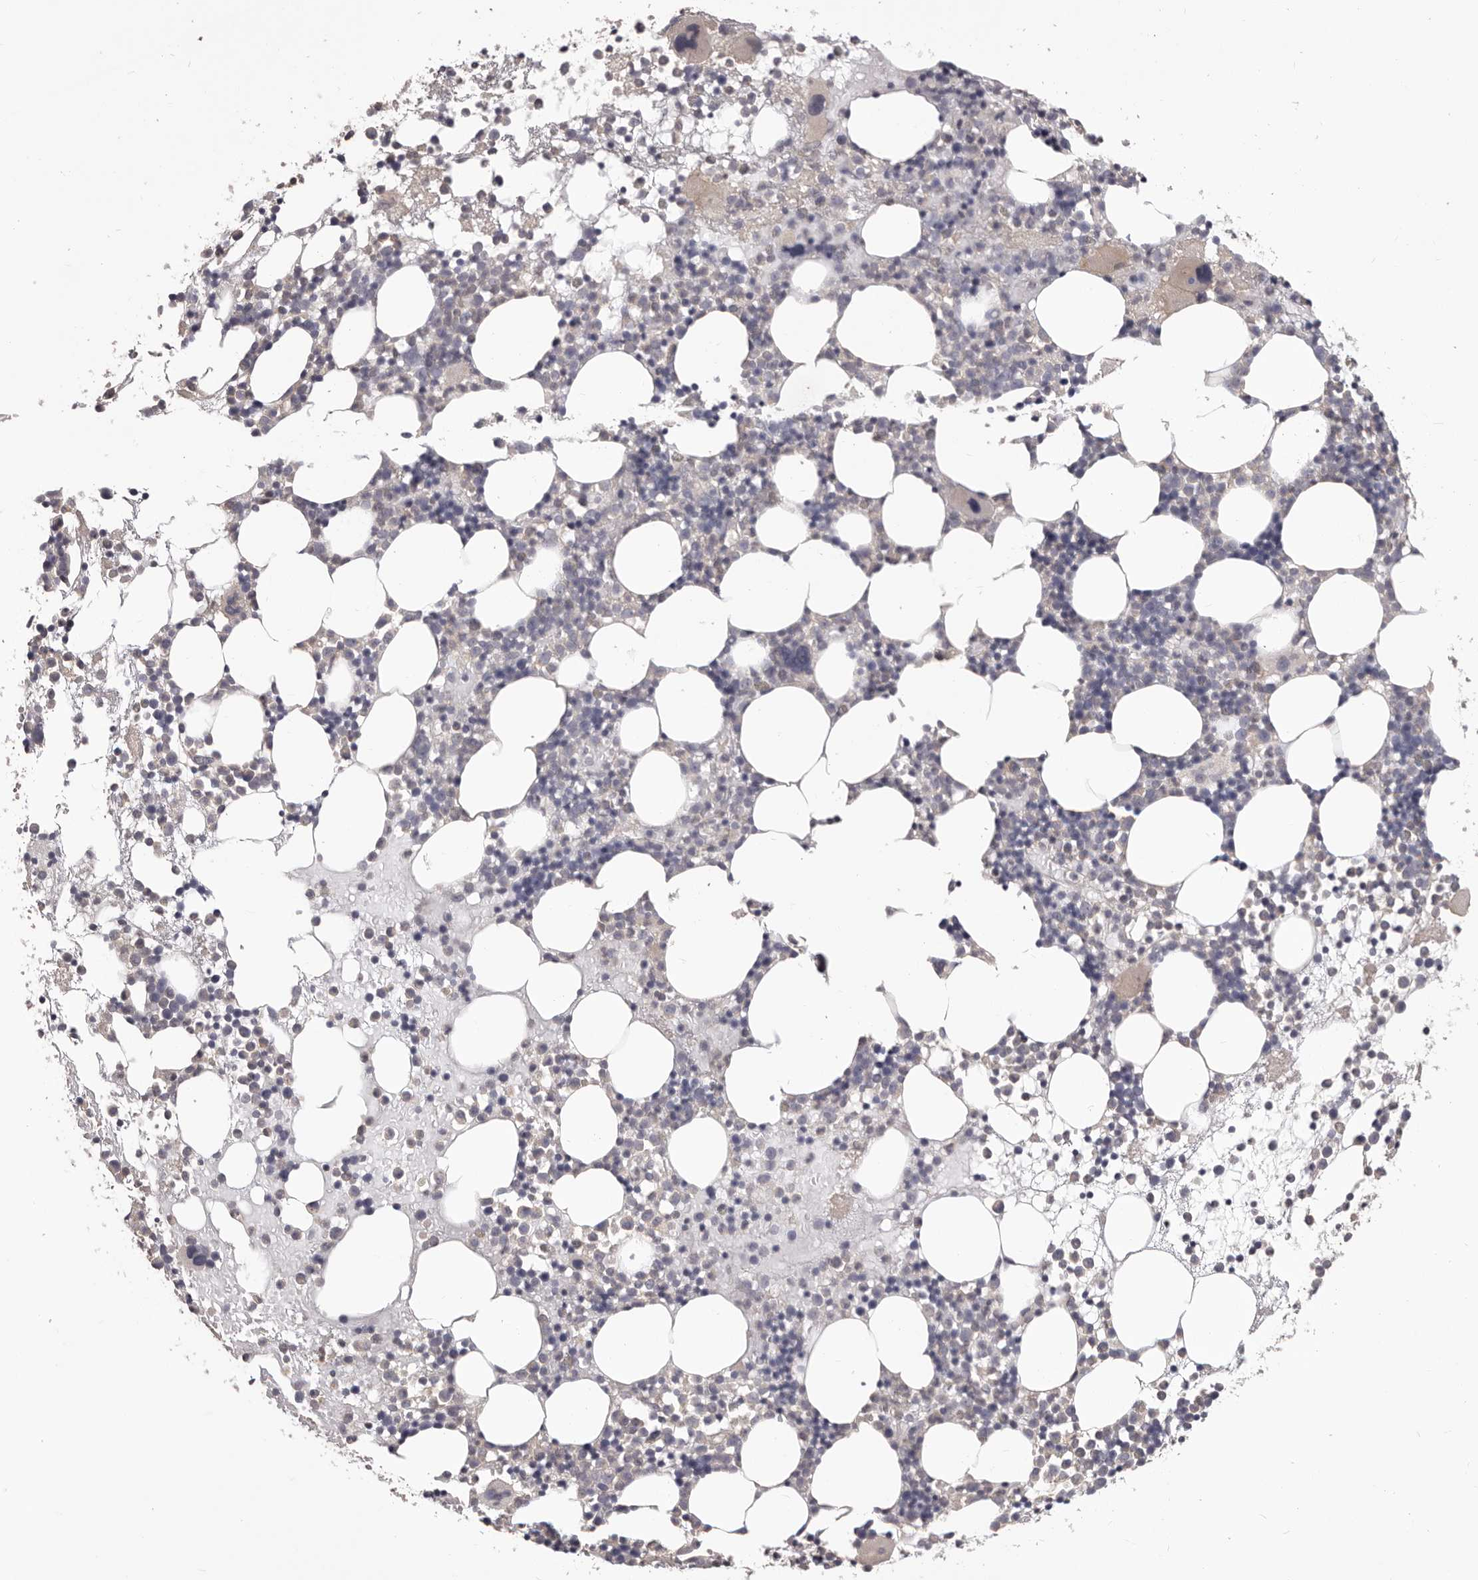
{"staining": {"intensity": "negative", "quantity": "none", "location": "none"}, "tissue": "bone marrow", "cell_type": "Hematopoietic cells", "image_type": "normal", "snomed": [{"axis": "morphology", "description": "Normal tissue, NOS"}, {"axis": "topography", "description": "Bone marrow"}], "caption": "High power microscopy image of an immunohistochemistry (IHC) histopathology image of normal bone marrow, revealing no significant staining in hematopoietic cells.", "gene": "HRH1", "patient": {"sex": "female", "age": 57}}